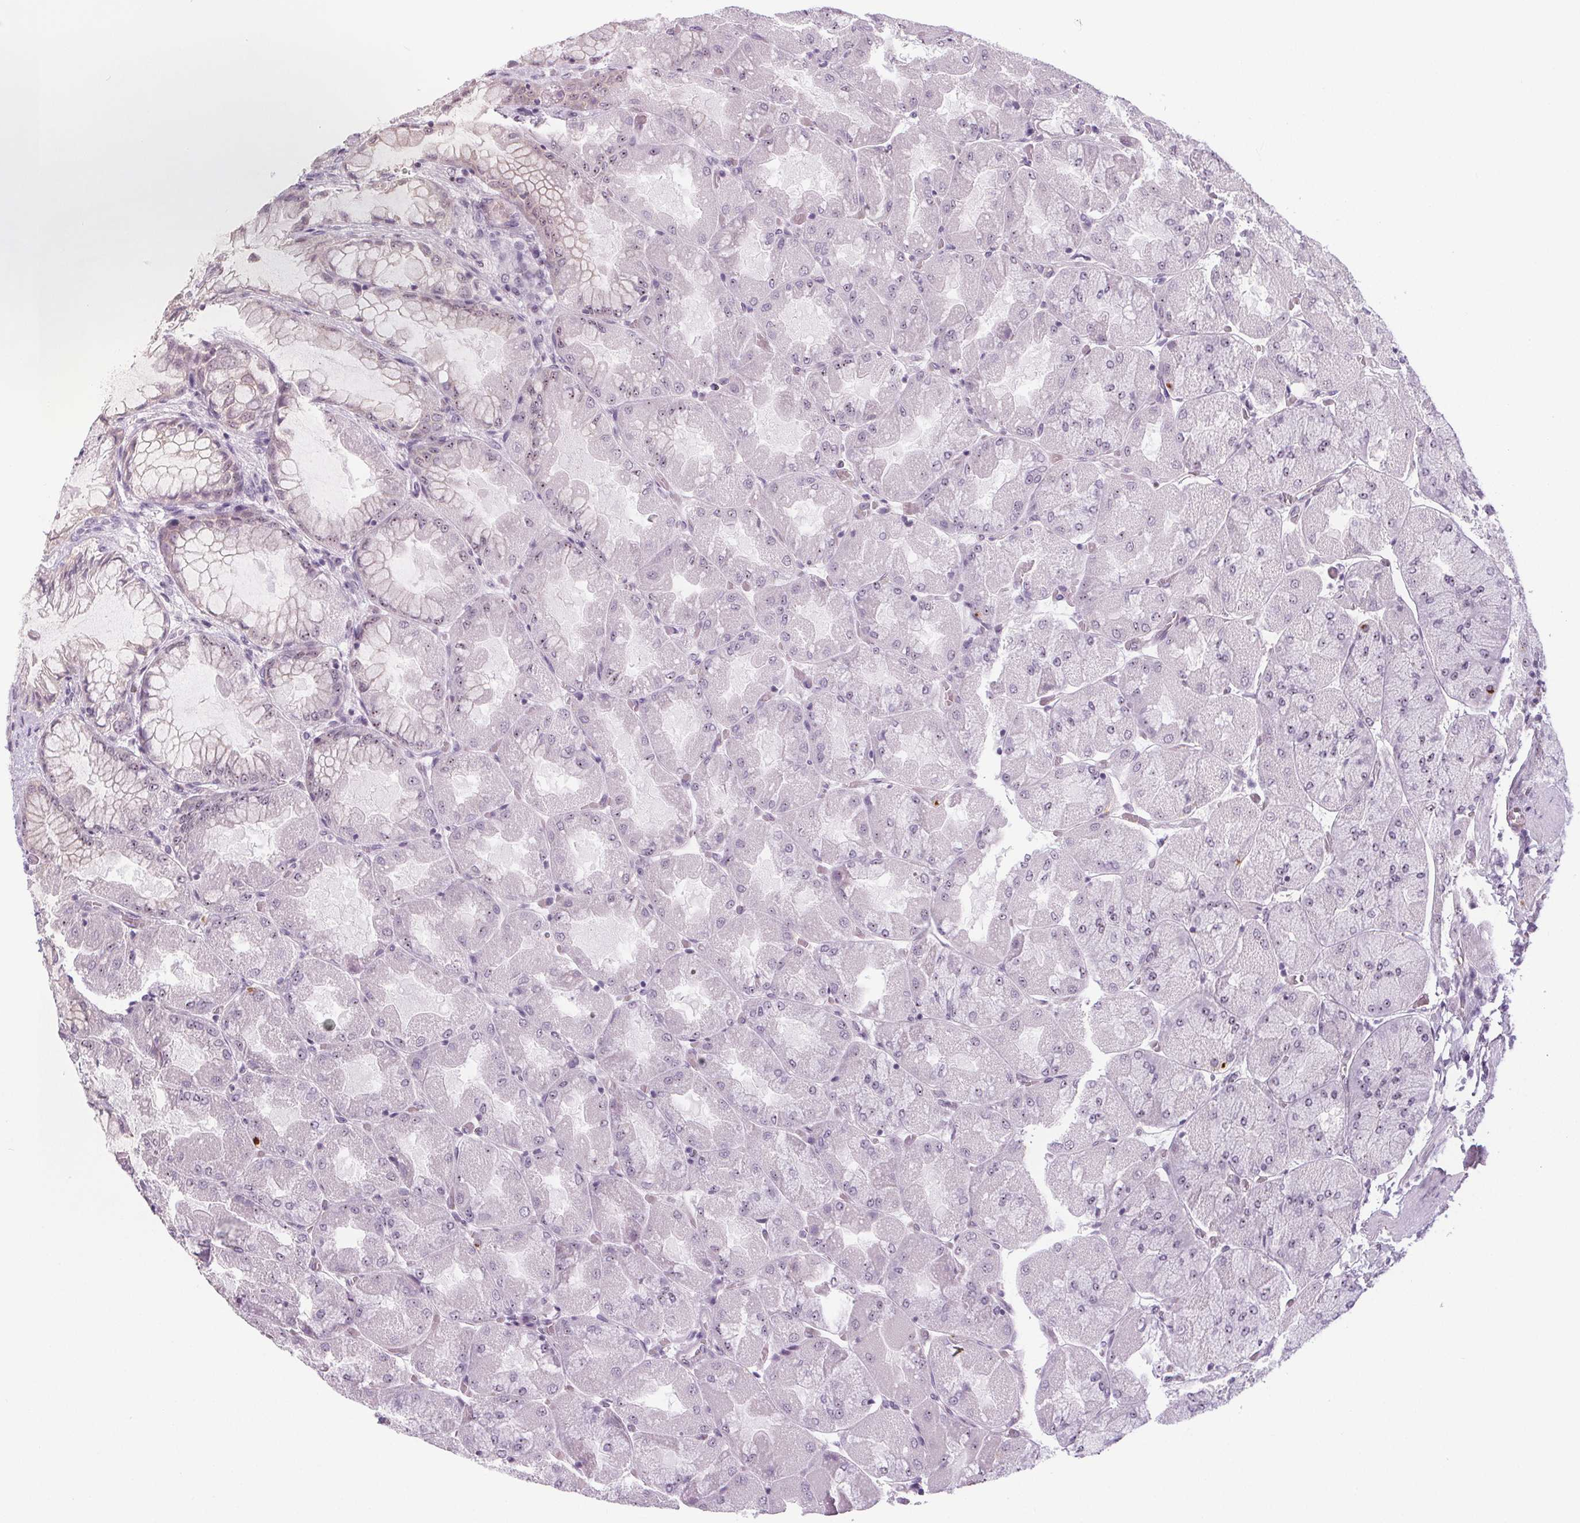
{"staining": {"intensity": "weak", "quantity": "<25%", "location": "nuclear"}, "tissue": "stomach", "cell_type": "Glandular cells", "image_type": "normal", "snomed": [{"axis": "morphology", "description": "Normal tissue, NOS"}, {"axis": "topography", "description": "Stomach"}], "caption": "There is no significant positivity in glandular cells of stomach.", "gene": "NOLC1", "patient": {"sex": "female", "age": 61}}